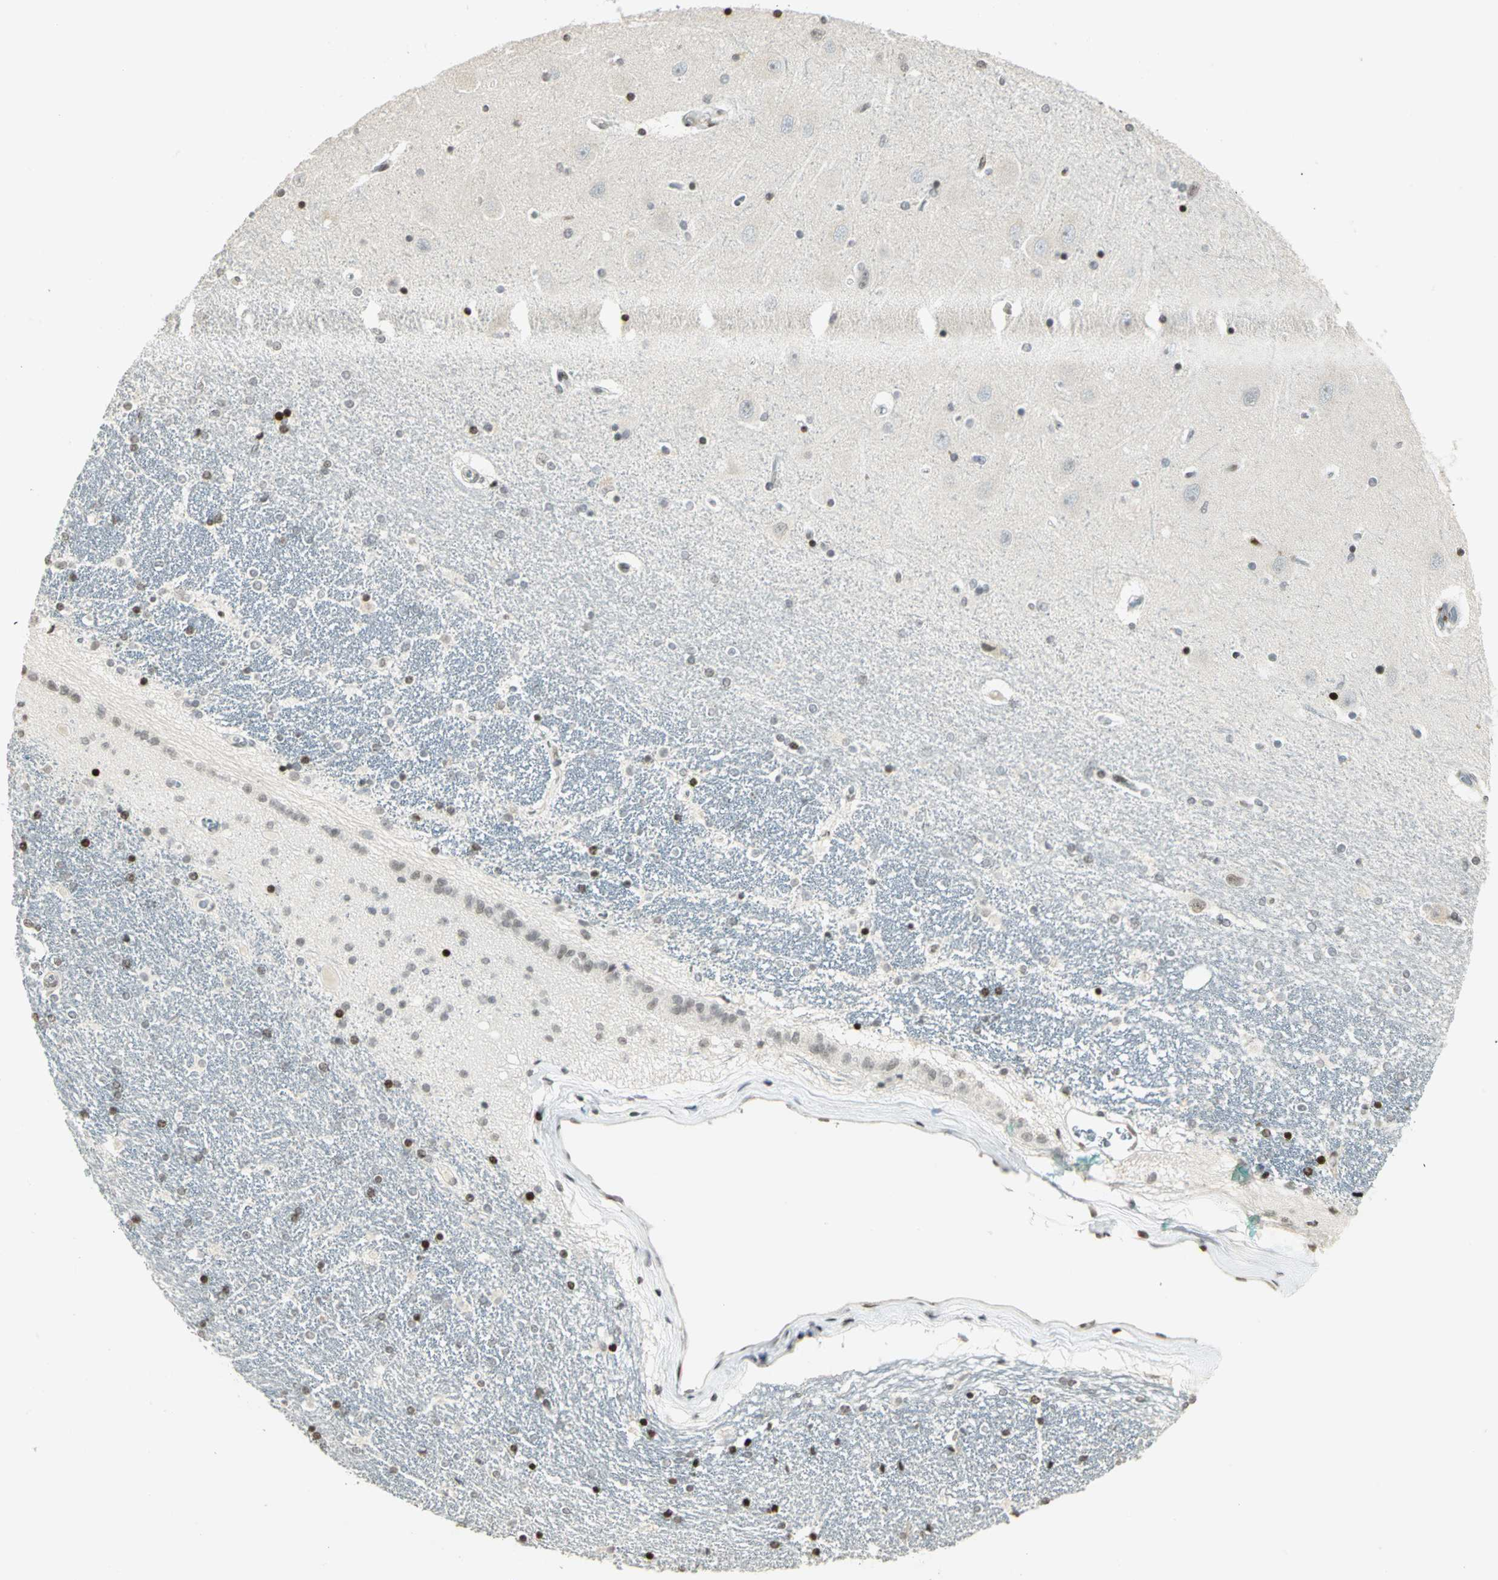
{"staining": {"intensity": "strong", "quantity": "<25%", "location": "nuclear"}, "tissue": "hippocampus", "cell_type": "Glial cells", "image_type": "normal", "snomed": [{"axis": "morphology", "description": "Normal tissue, NOS"}, {"axis": "topography", "description": "Hippocampus"}], "caption": "Hippocampus was stained to show a protein in brown. There is medium levels of strong nuclear staining in approximately <25% of glial cells. Ihc stains the protein of interest in brown and the nuclei are stained blue.", "gene": "KDM1A", "patient": {"sex": "female", "age": 54}}